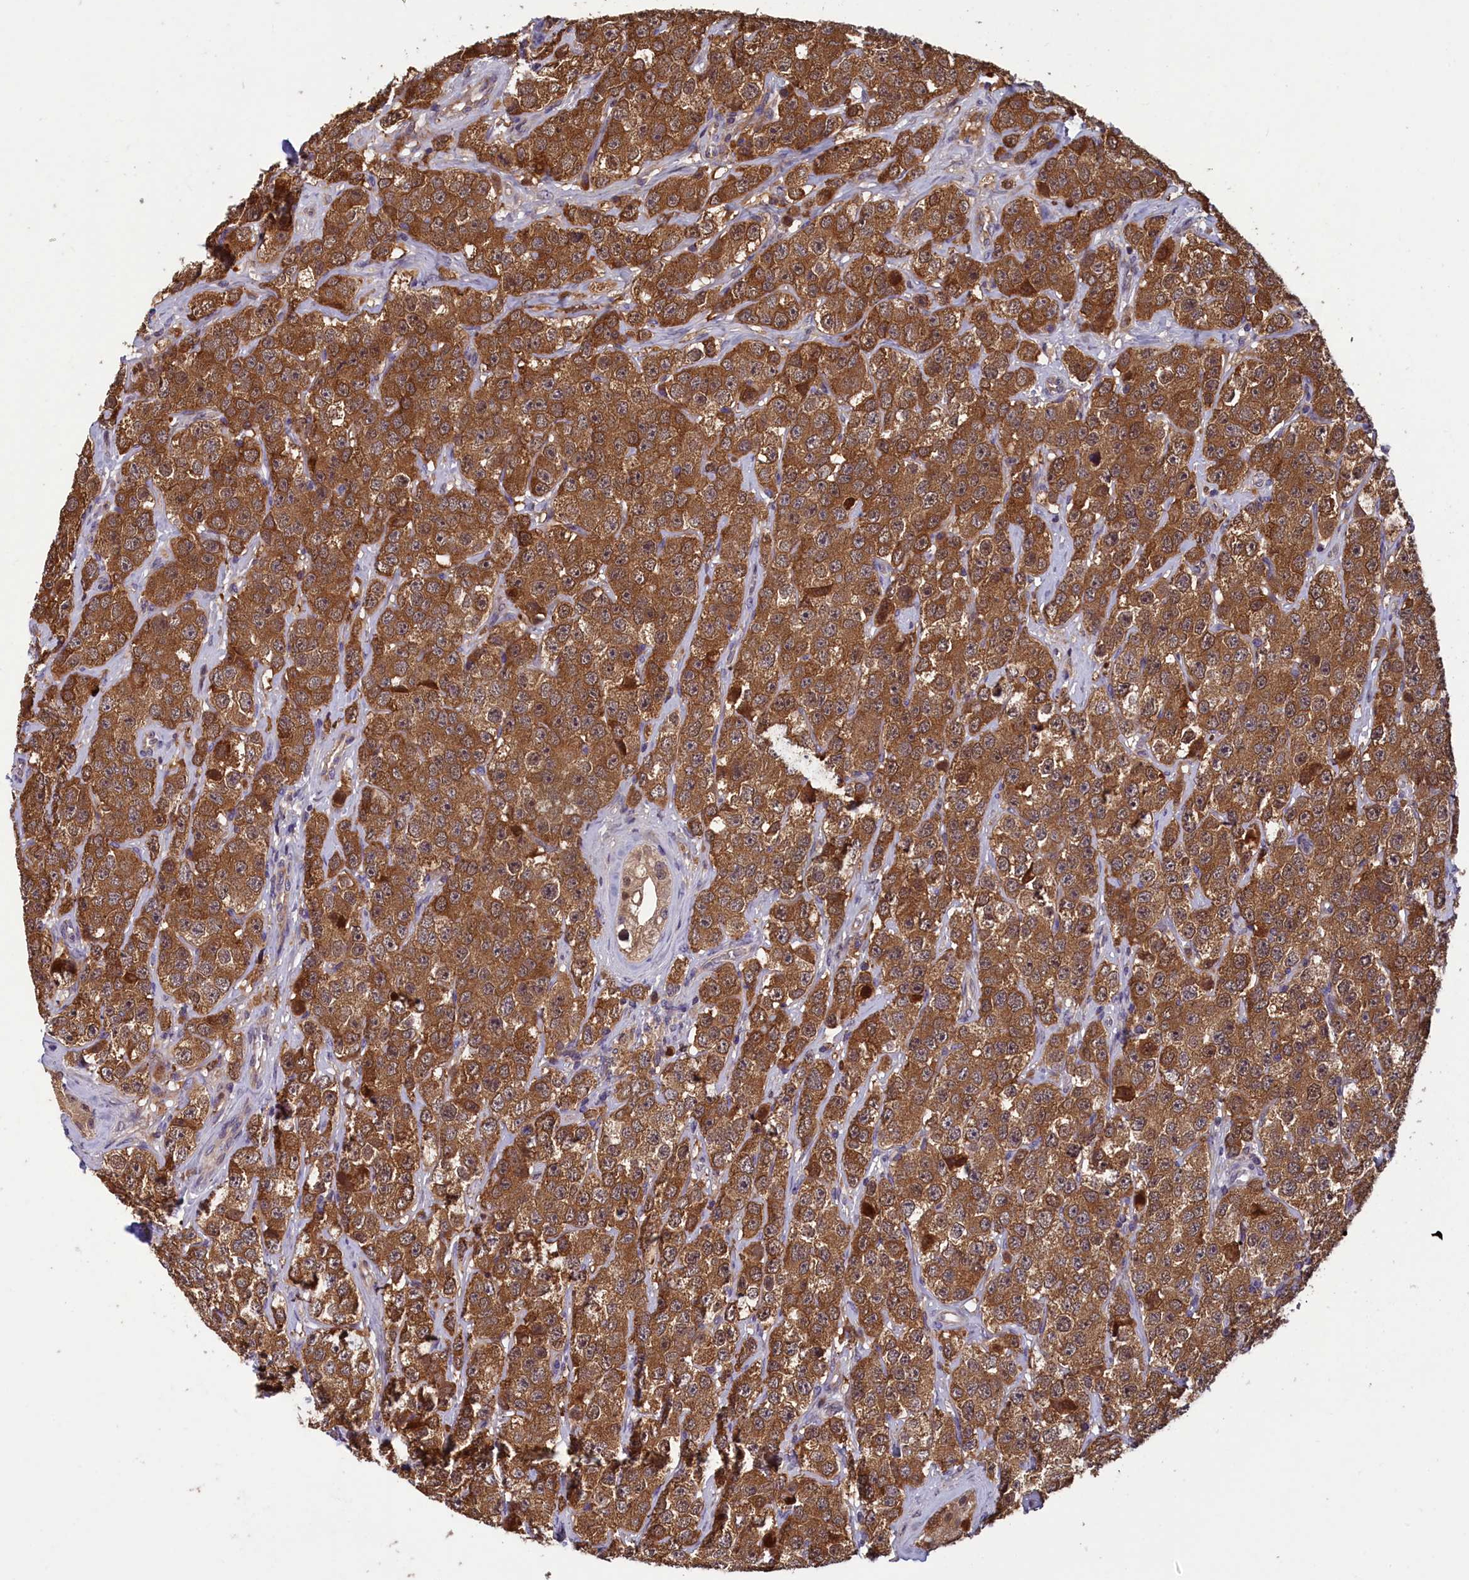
{"staining": {"intensity": "moderate", "quantity": ">75%", "location": "cytoplasmic/membranous"}, "tissue": "testis cancer", "cell_type": "Tumor cells", "image_type": "cancer", "snomed": [{"axis": "morphology", "description": "Seminoma, NOS"}, {"axis": "topography", "description": "Testis"}], "caption": "This histopathology image shows immunohistochemistry (IHC) staining of human testis cancer (seminoma), with medium moderate cytoplasmic/membranous positivity in approximately >75% of tumor cells.", "gene": "CCDC15", "patient": {"sex": "male", "age": 28}}